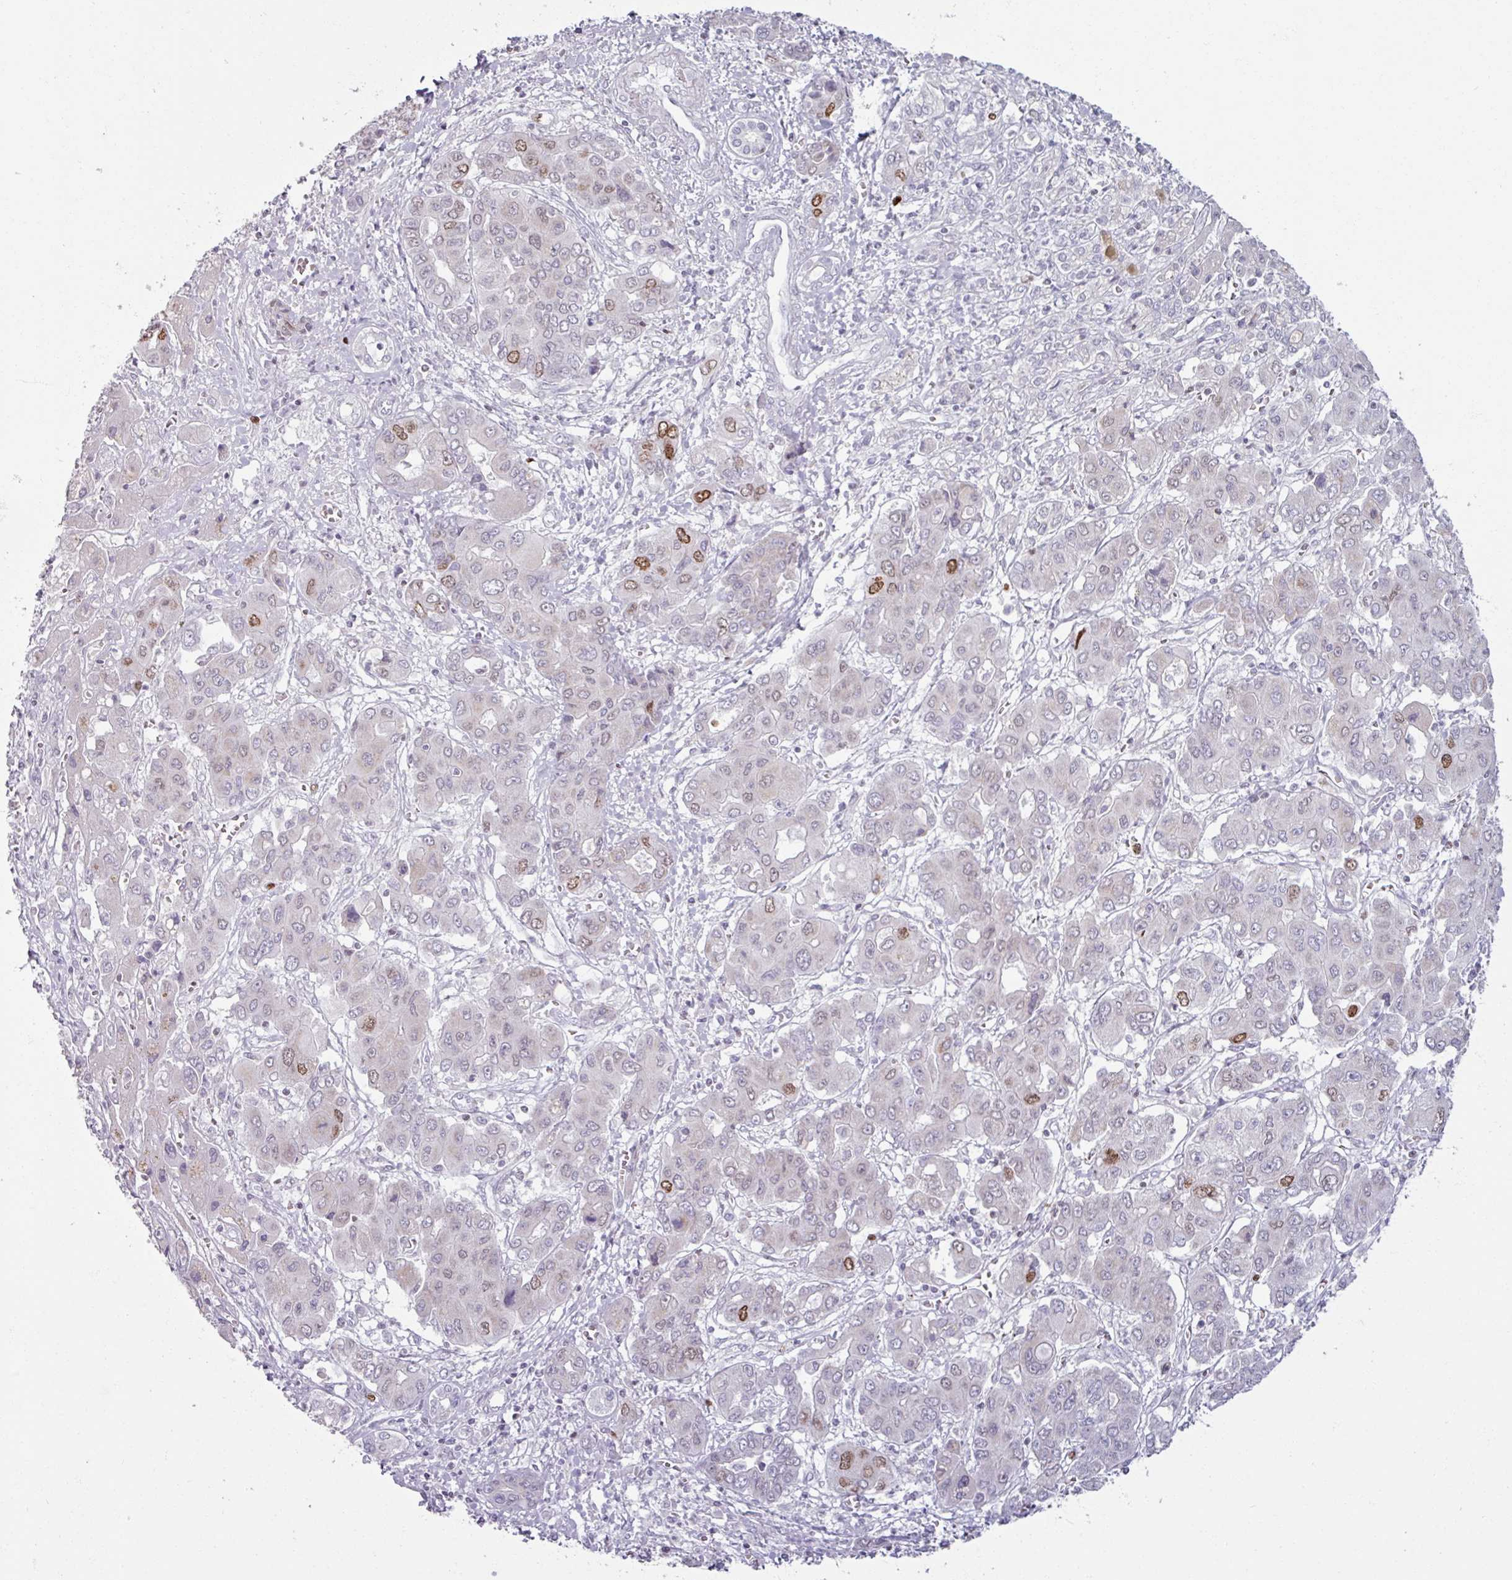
{"staining": {"intensity": "moderate", "quantity": "<25%", "location": "nuclear"}, "tissue": "liver cancer", "cell_type": "Tumor cells", "image_type": "cancer", "snomed": [{"axis": "morphology", "description": "Cholangiocarcinoma"}, {"axis": "topography", "description": "Liver"}], "caption": "A low amount of moderate nuclear staining is appreciated in about <25% of tumor cells in liver cancer tissue. (DAB IHC, brown staining for protein, blue staining for nuclei).", "gene": "ATAD2", "patient": {"sex": "male", "age": 67}}